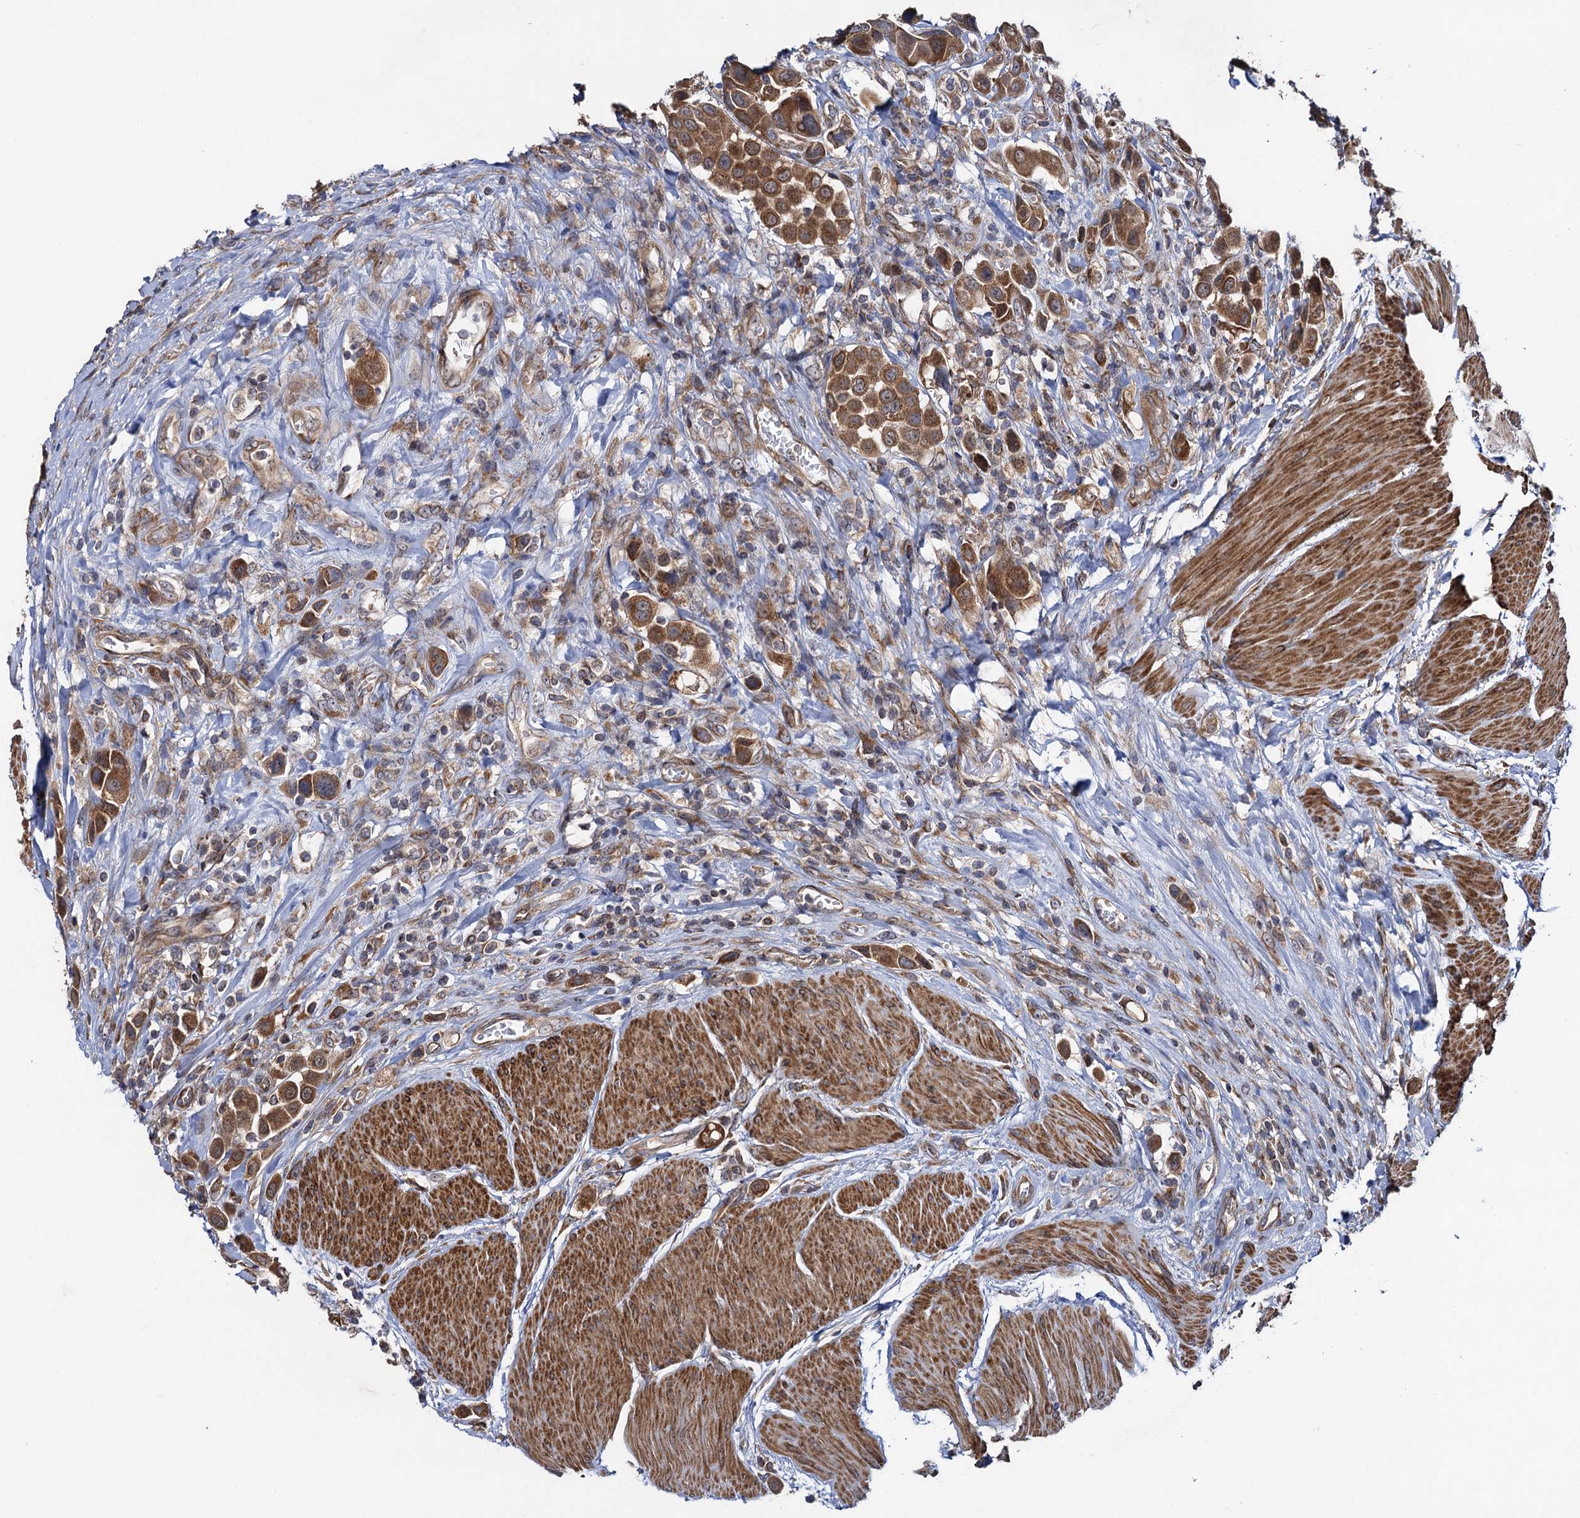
{"staining": {"intensity": "moderate", "quantity": ">75%", "location": "cytoplasmic/membranous"}, "tissue": "urothelial cancer", "cell_type": "Tumor cells", "image_type": "cancer", "snomed": [{"axis": "morphology", "description": "Urothelial carcinoma, High grade"}, {"axis": "topography", "description": "Urinary bladder"}], "caption": "A photomicrograph showing moderate cytoplasmic/membranous staining in about >75% of tumor cells in urothelial cancer, as visualized by brown immunohistochemical staining.", "gene": "HAUS1", "patient": {"sex": "male", "age": 50}}